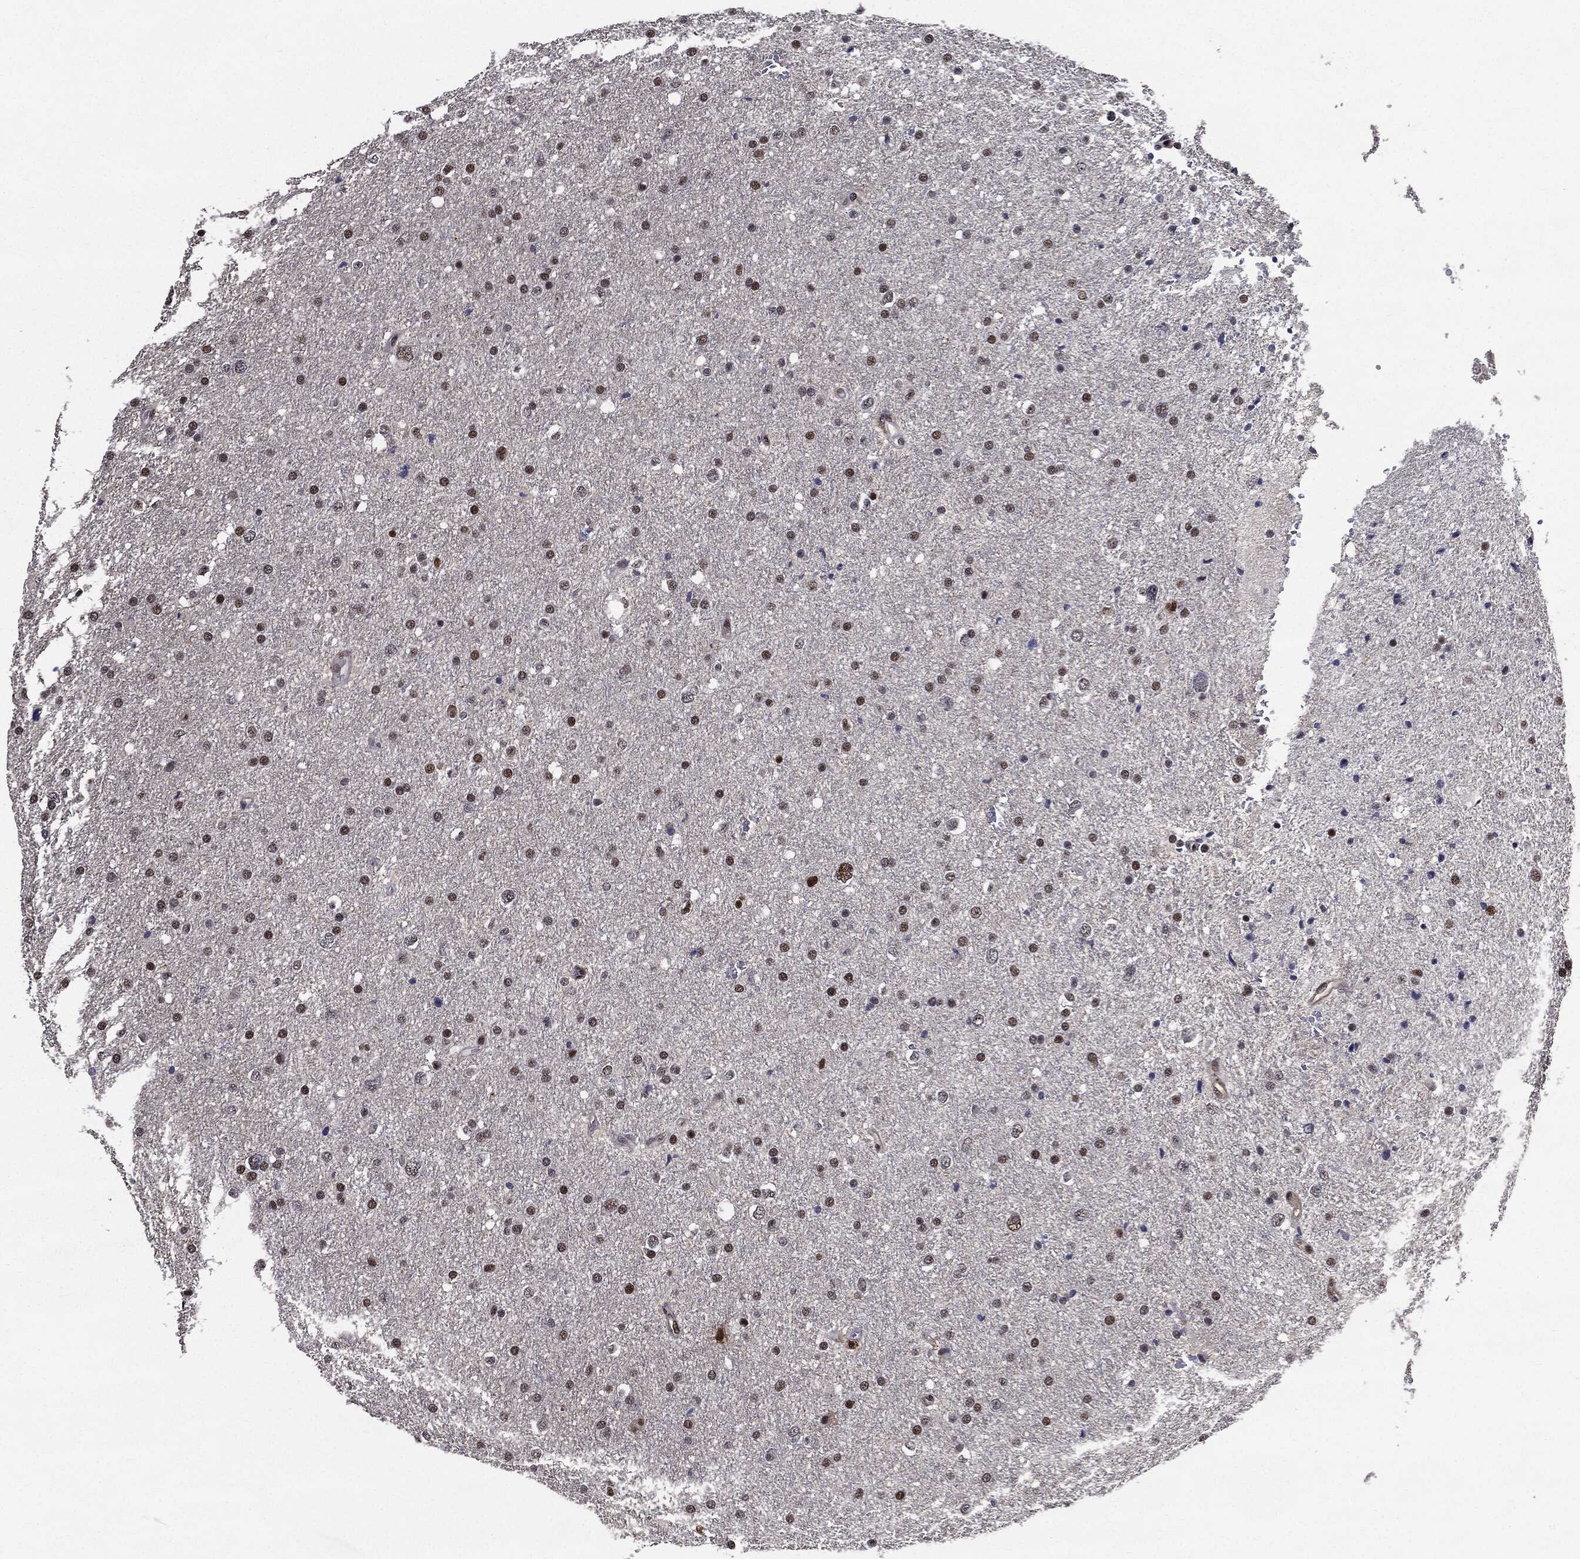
{"staining": {"intensity": "strong", "quantity": "<25%", "location": "nuclear"}, "tissue": "glioma", "cell_type": "Tumor cells", "image_type": "cancer", "snomed": [{"axis": "morphology", "description": "Glioma, malignant, Low grade"}, {"axis": "topography", "description": "Brain"}], "caption": "Malignant glioma (low-grade) tissue displays strong nuclear positivity in about <25% of tumor cells, visualized by immunohistochemistry. (IHC, brightfield microscopy, high magnification).", "gene": "JUN", "patient": {"sex": "female", "age": 37}}